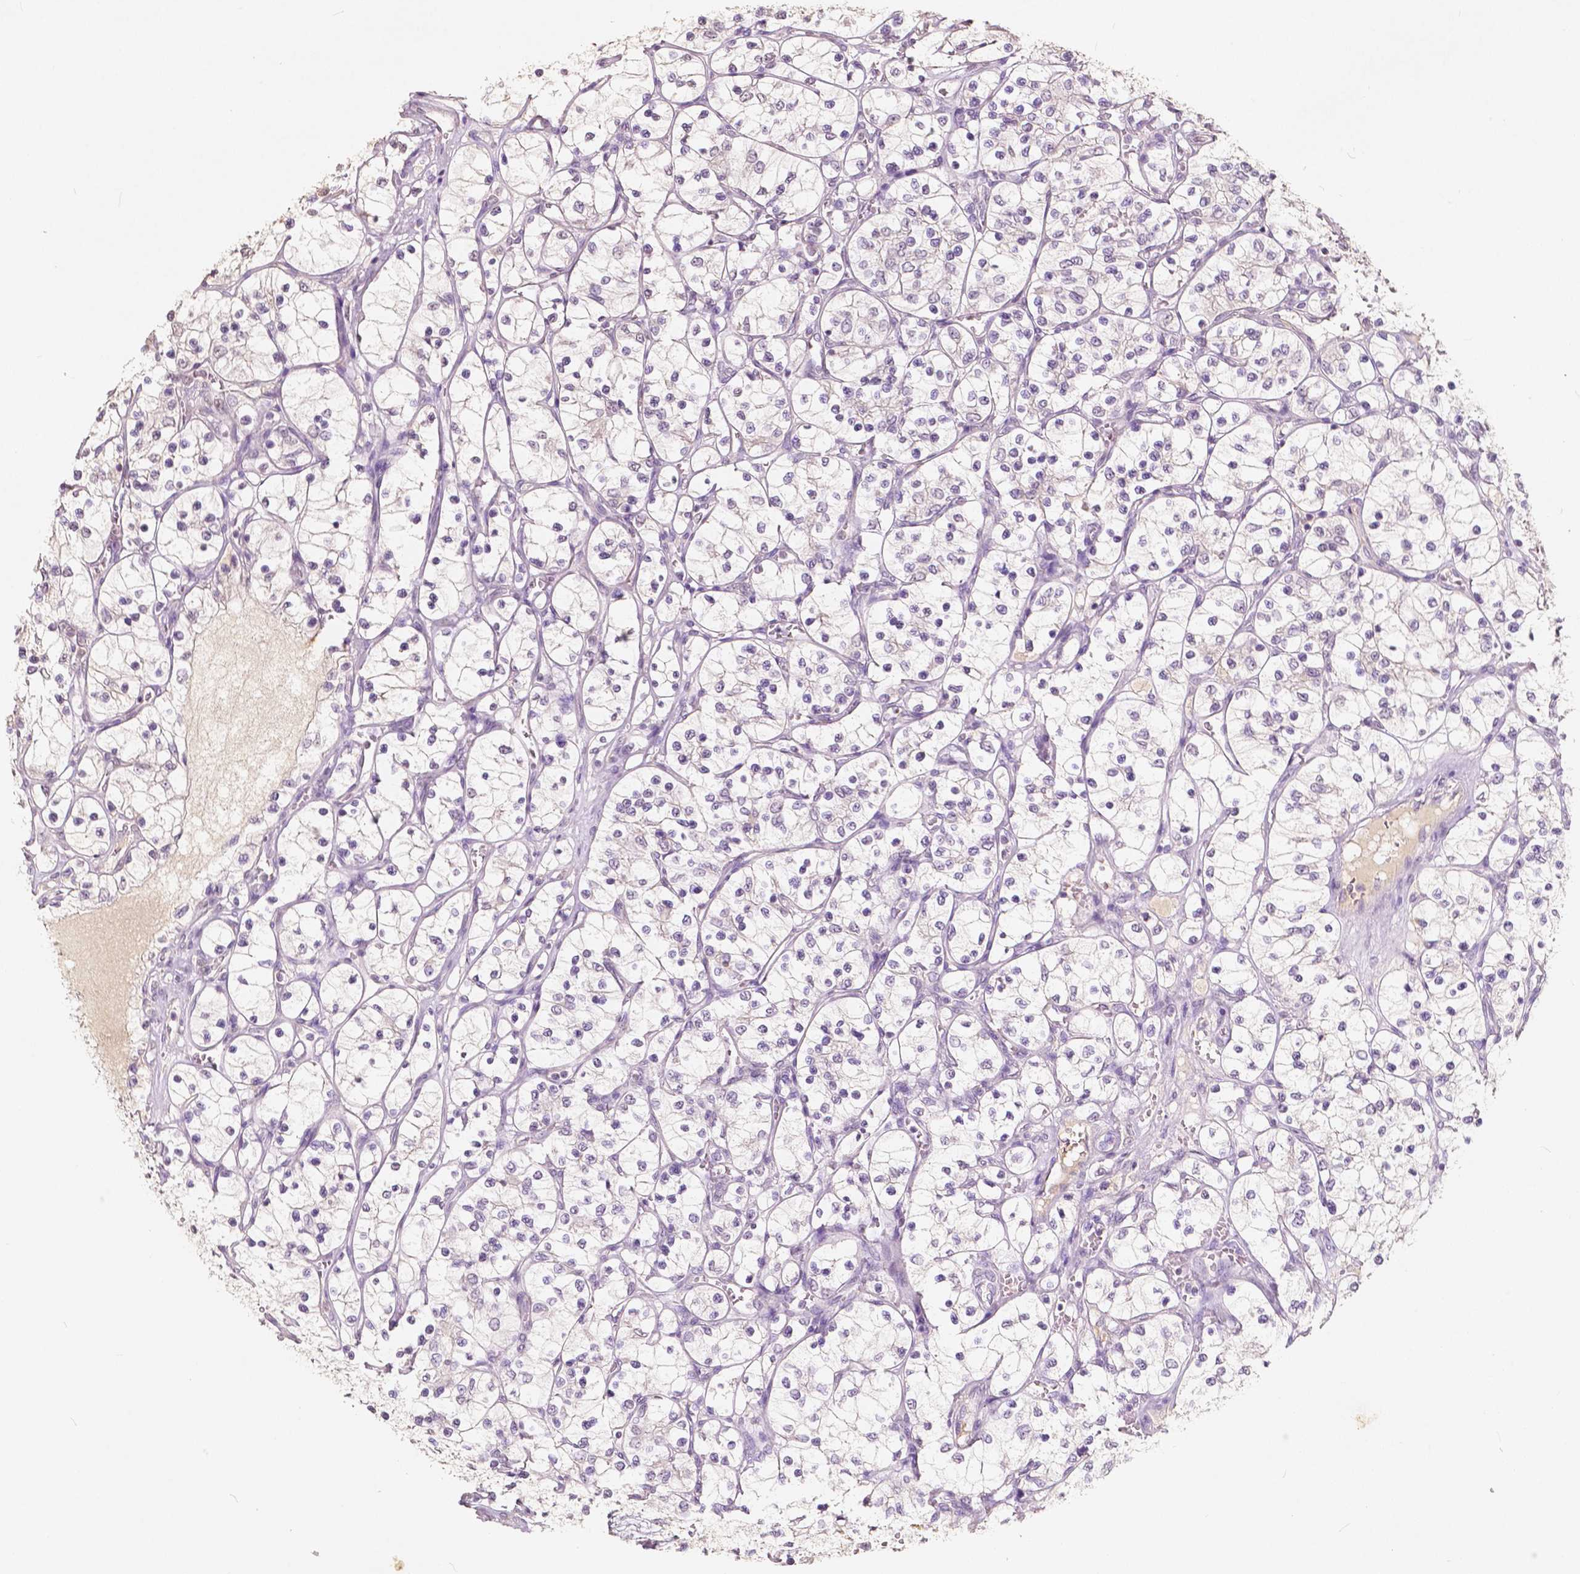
{"staining": {"intensity": "negative", "quantity": "none", "location": "none"}, "tissue": "renal cancer", "cell_type": "Tumor cells", "image_type": "cancer", "snomed": [{"axis": "morphology", "description": "Adenocarcinoma, NOS"}, {"axis": "topography", "description": "Kidney"}], "caption": "Immunohistochemical staining of renal cancer reveals no significant positivity in tumor cells.", "gene": "SOX15", "patient": {"sex": "female", "age": 69}}